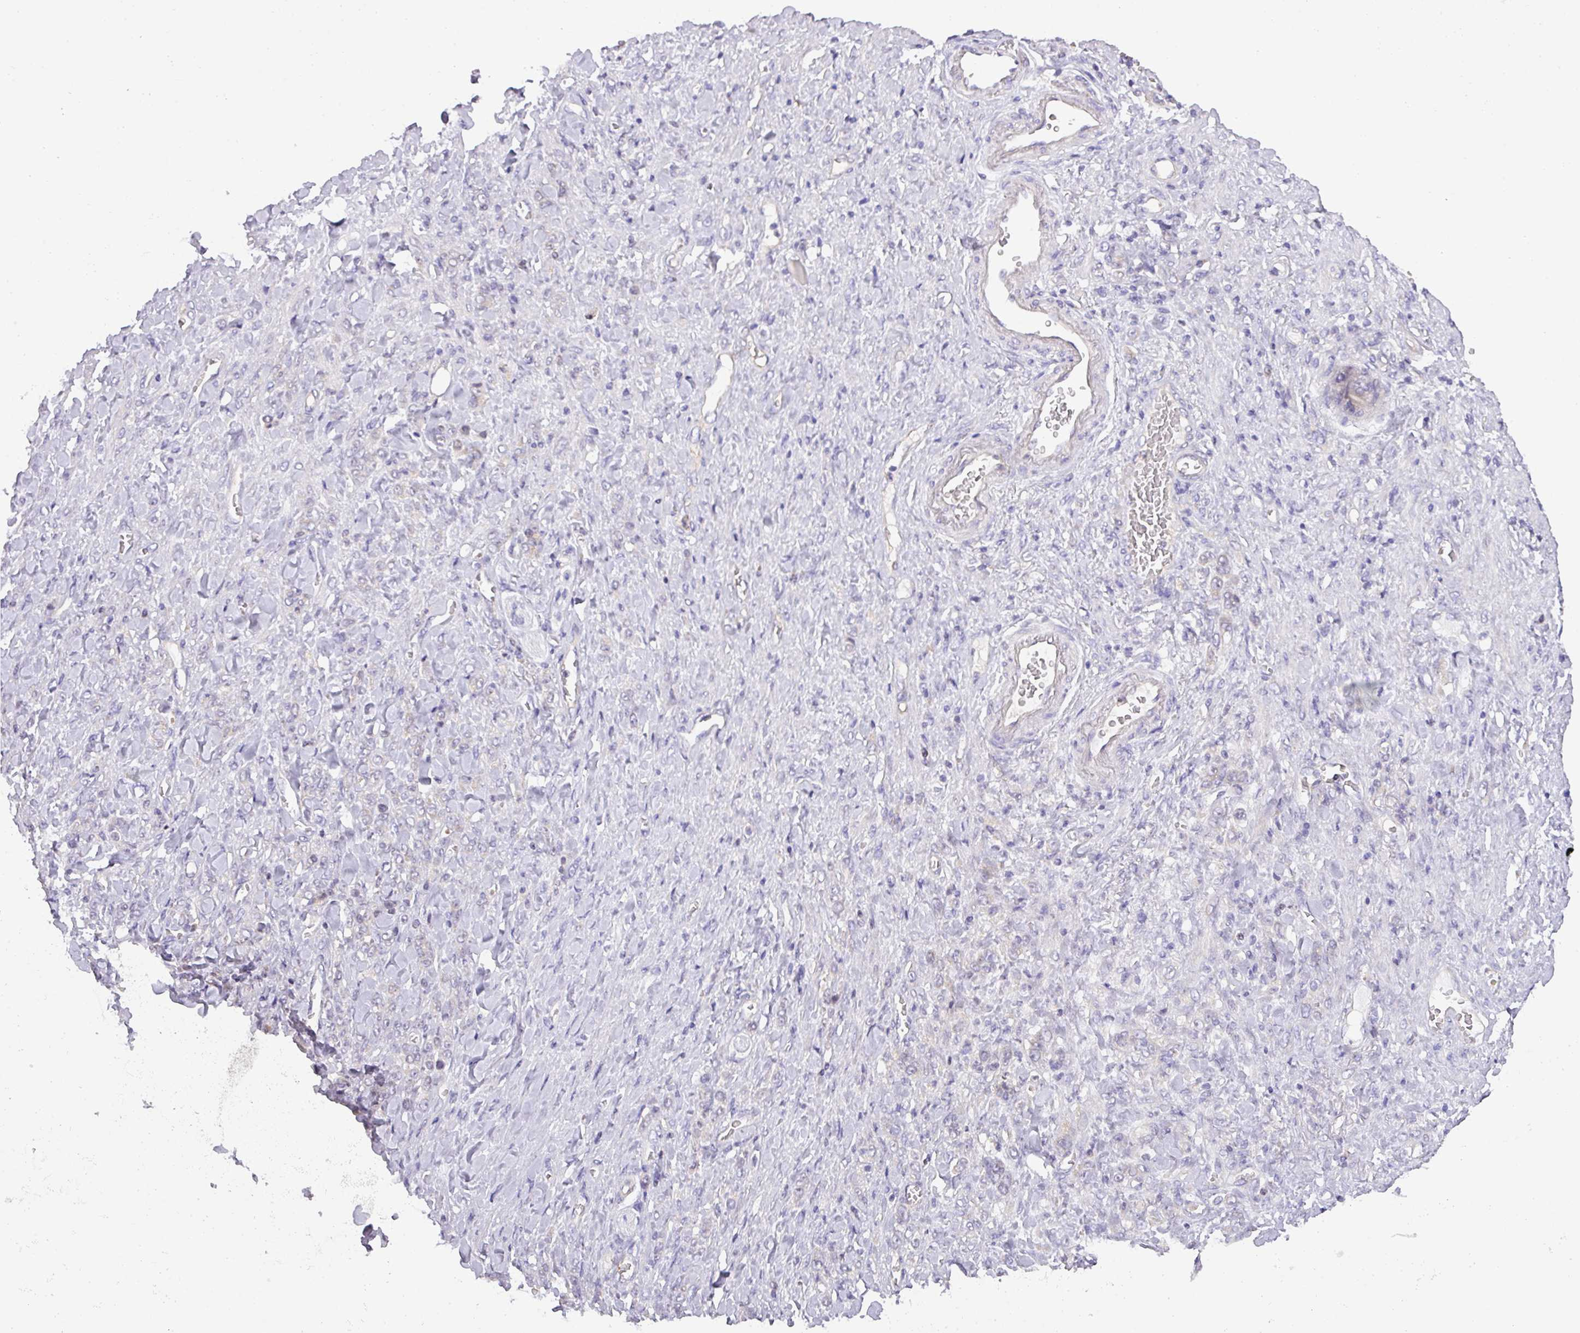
{"staining": {"intensity": "negative", "quantity": "none", "location": "none"}, "tissue": "stomach cancer", "cell_type": "Tumor cells", "image_type": "cancer", "snomed": [{"axis": "morphology", "description": "Normal tissue, NOS"}, {"axis": "morphology", "description": "Adenocarcinoma, NOS"}, {"axis": "topography", "description": "Stomach"}], "caption": "Immunohistochemistry (IHC) of human adenocarcinoma (stomach) exhibits no staining in tumor cells.", "gene": "ZNF394", "patient": {"sex": "male", "age": 82}}